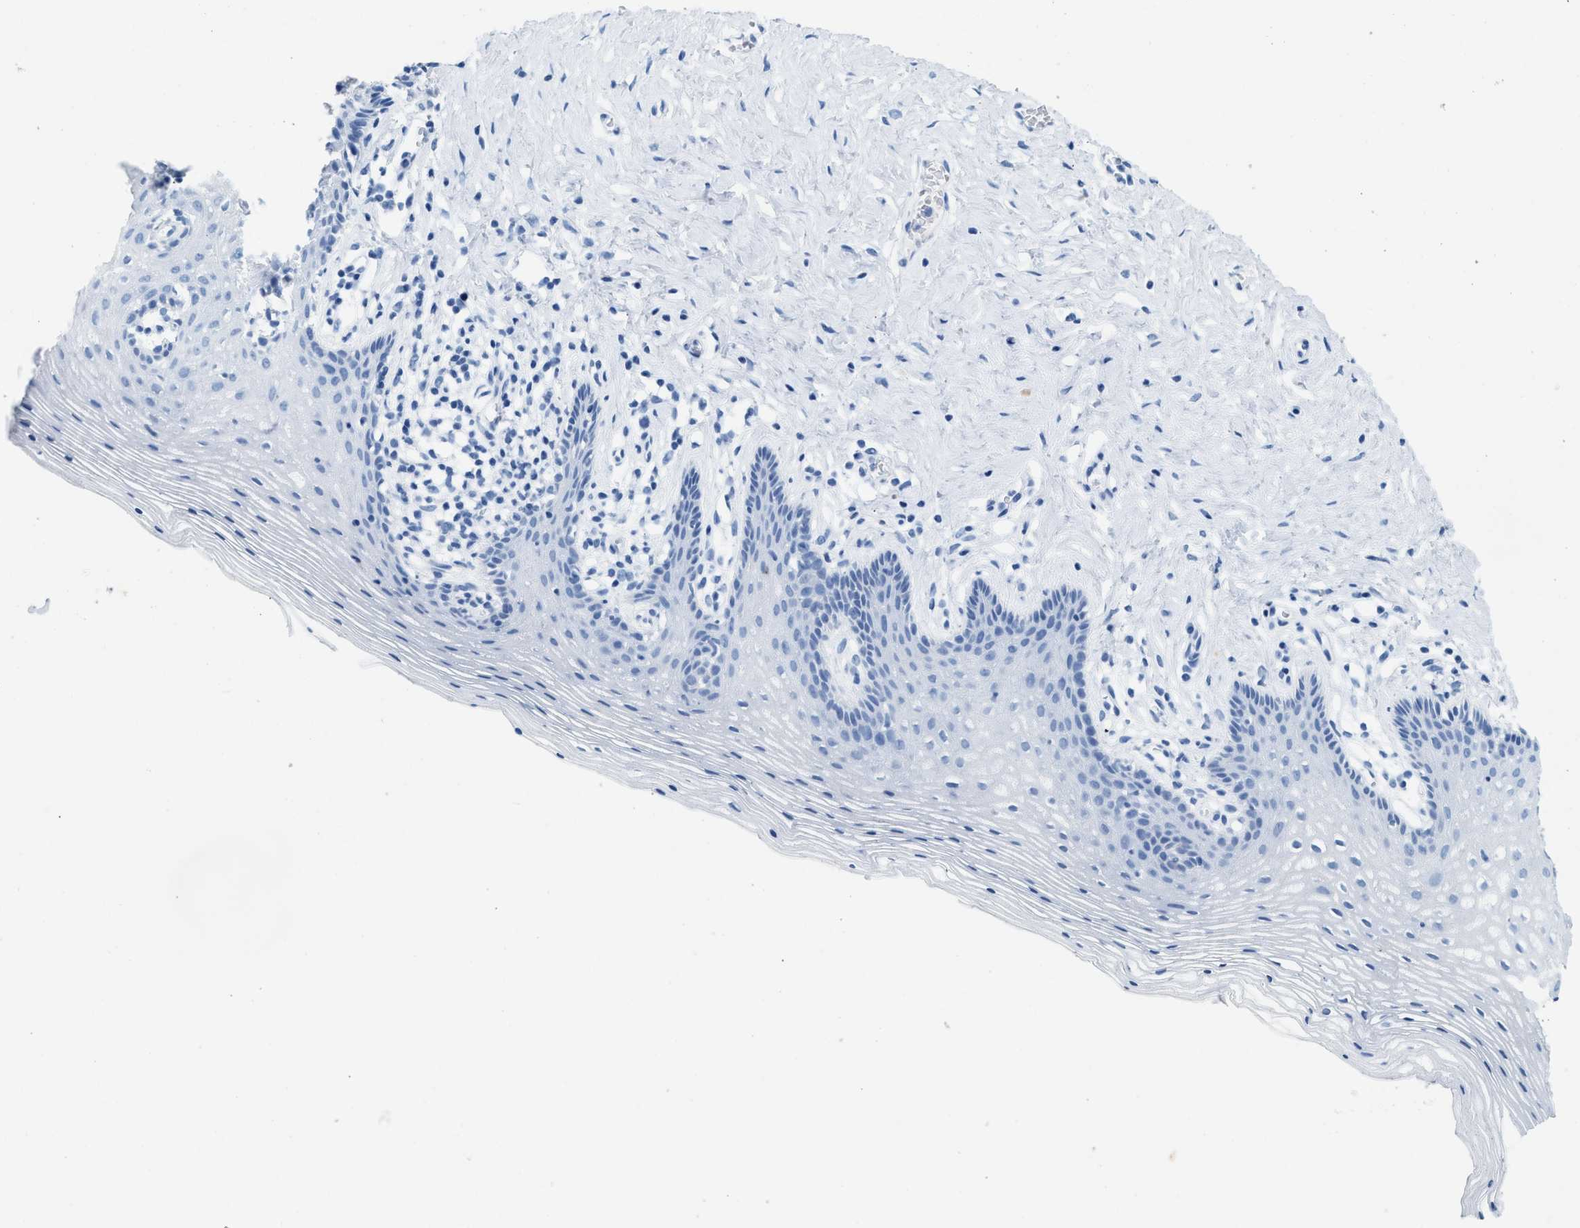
{"staining": {"intensity": "negative", "quantity": "none", "location": "none"}, "tissue": "vagina", "cell_type": "Squamous epithelial cells", "image_type": "normal", "snomed": [{"axis": "morphology", "description": "Normal tissue, NOS"}, {"axis": "topography", "description": "Vagina"}], "caption": "The photomicrograph exhibits no staining of squamous epithelial cells in benign vagina. The staining was performed using DAB to visualize the protein expression in brown, while the nuclei were stained in blue with hematoxylin (Magnification: 20x).", "gene": "HHATL", "patient": {"sex": "female", "age": 32}}